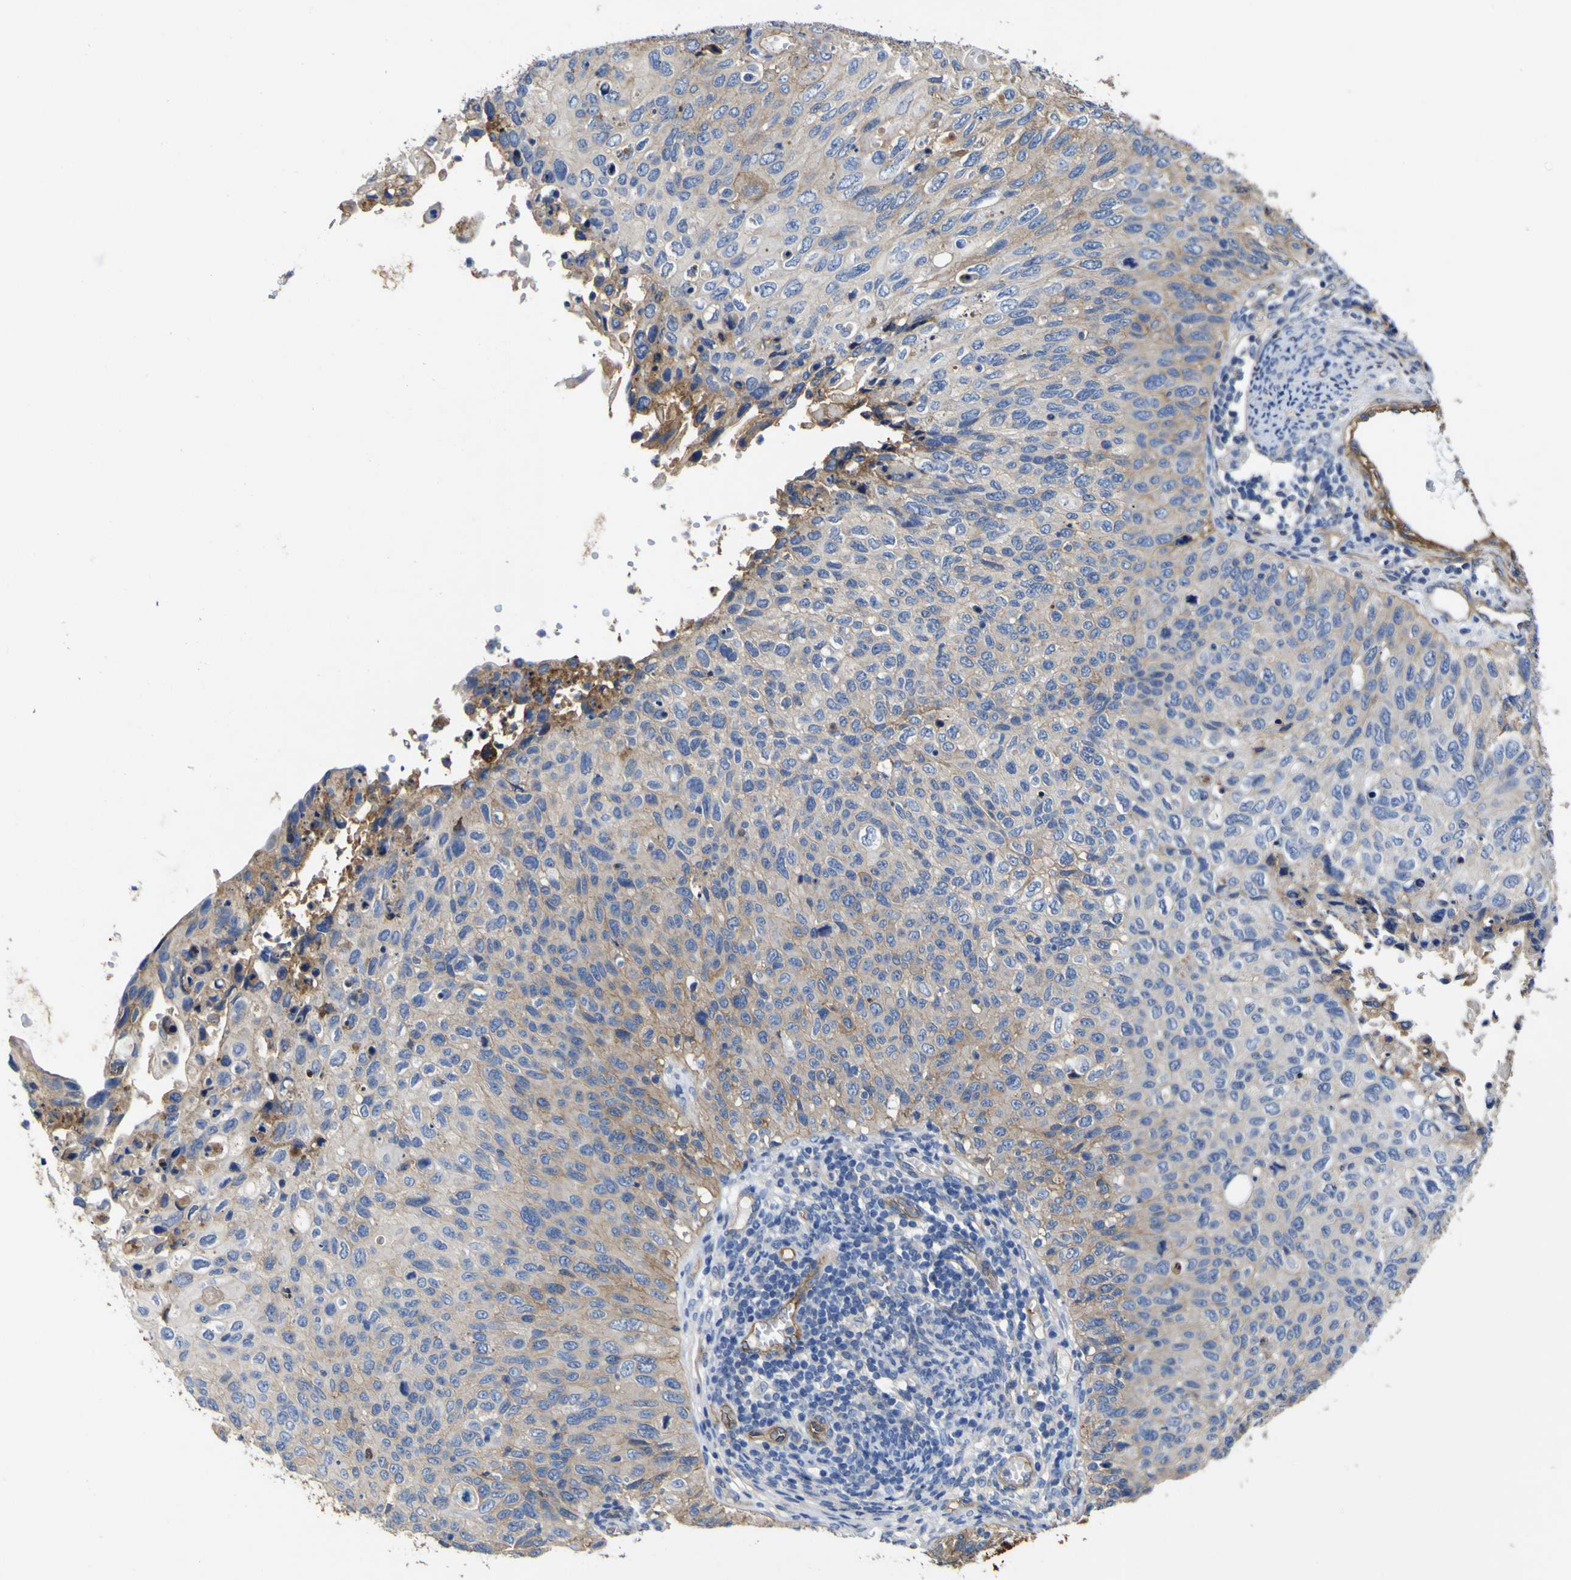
{"staining": {"intensity": "negative", "quantity": "none", "location": "none"}, "tissue": "cervical cancer", "cell_type": "Tumor cells", "image_type": "cancer", "snomed": [{"axis": "morphology", "description": "Squamous cell carcinoma, NOS"}, {"axis": "topography", "description": "Cervix"}], "caption": "Tumor cells are negative for brown protein staining in squamous cell carcinoma (cervical).", "gene": "CD151", "patient": {"sex": "female", "age": 70}}